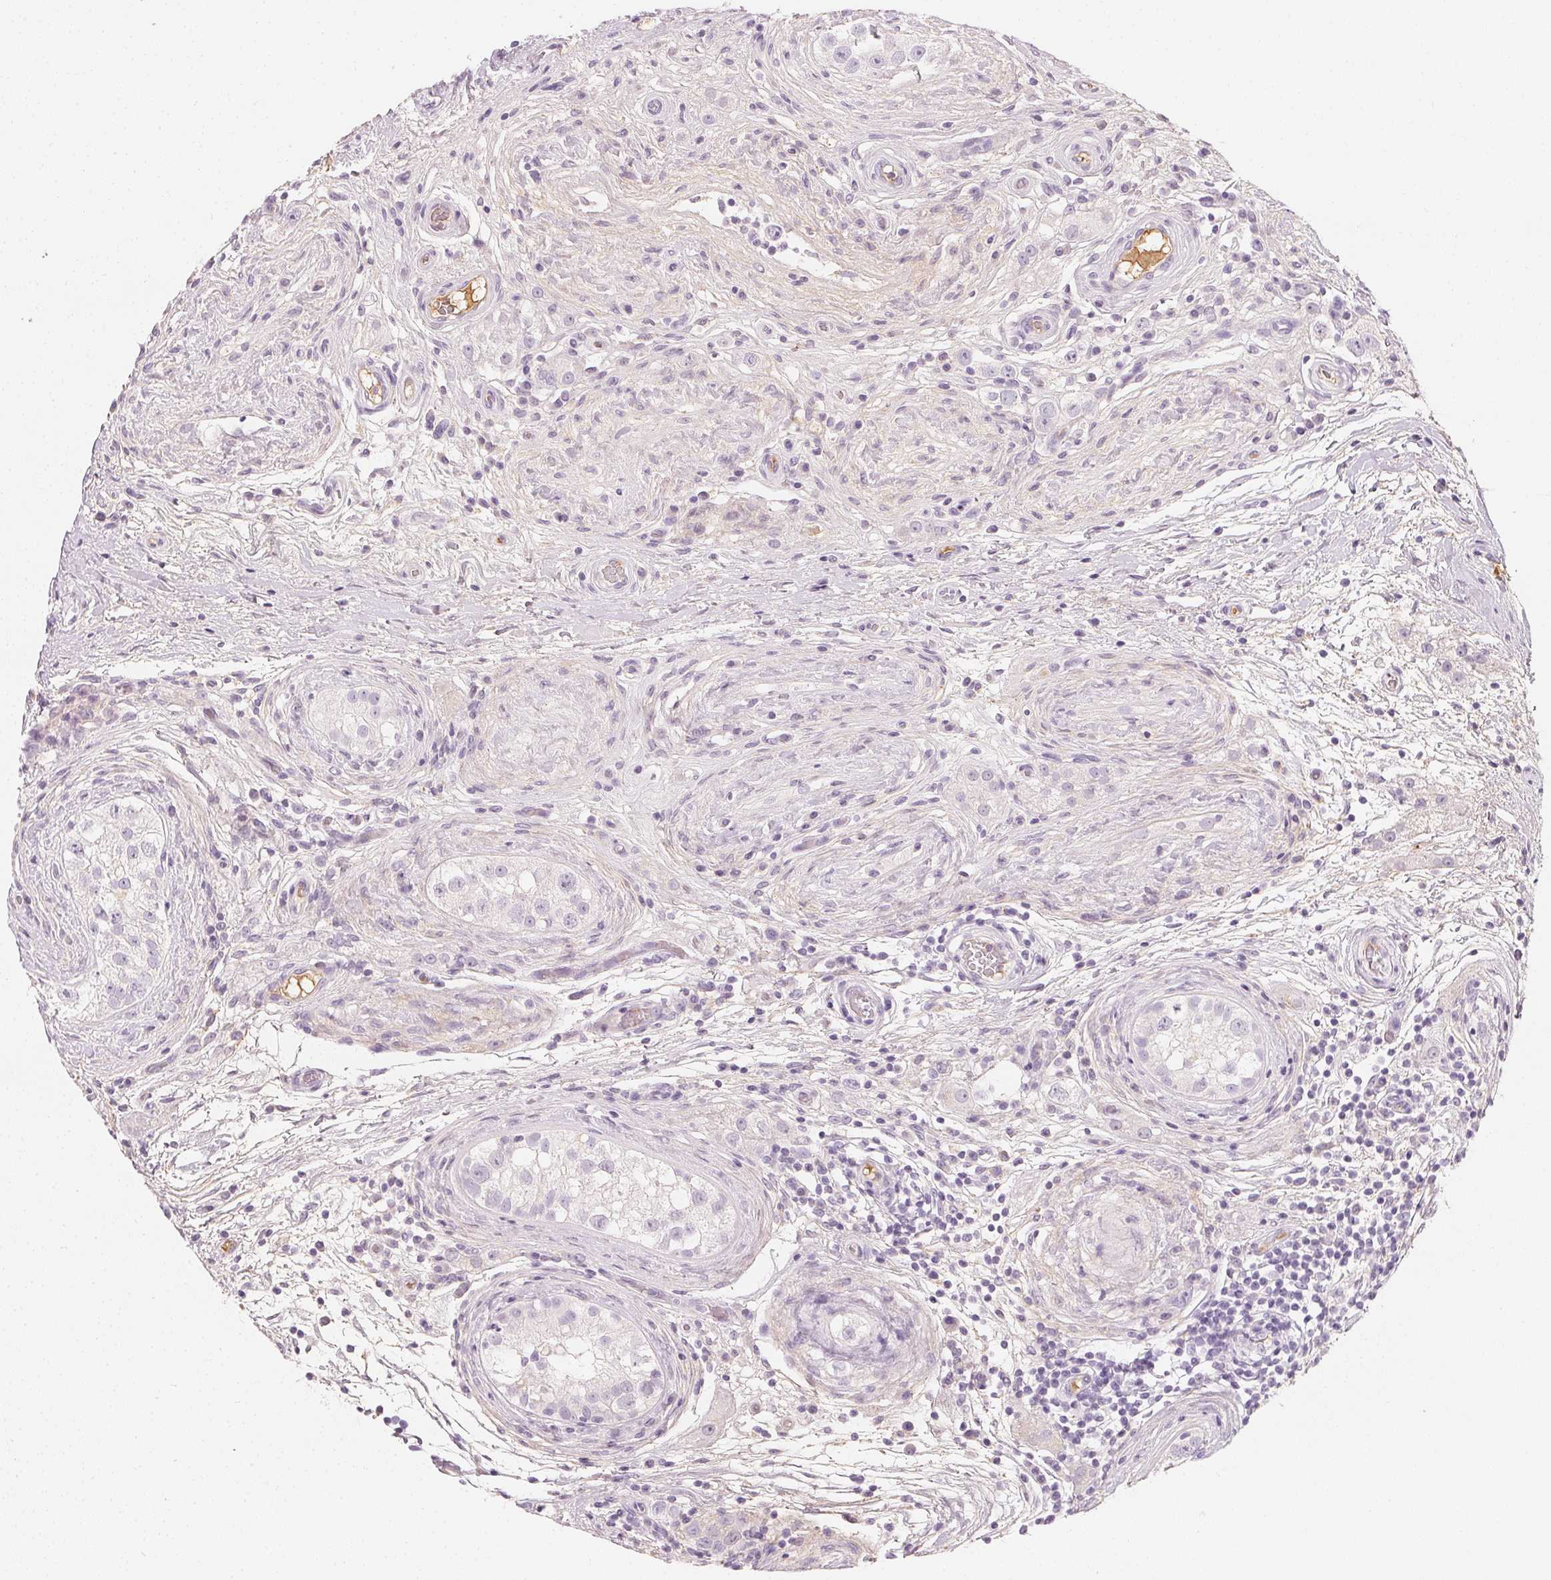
{"staining": {"intensity": "negative", "quantity": "none", "location": "none"}, "tissue": "testis cancer", "cell_type": "Tumor cells", "image_type": "cancer", "snomed": [{"axis": "morphology", "description": "Seminoma, NOS"}, {"axis": "topography", "description": "Testis"}], "caption": "Immunohistochemical staining of human testis seminoma demonstrates no significant expression in tumor cells.", "gene": "AFM", "patient": {"sex": "male", "age": 34}}